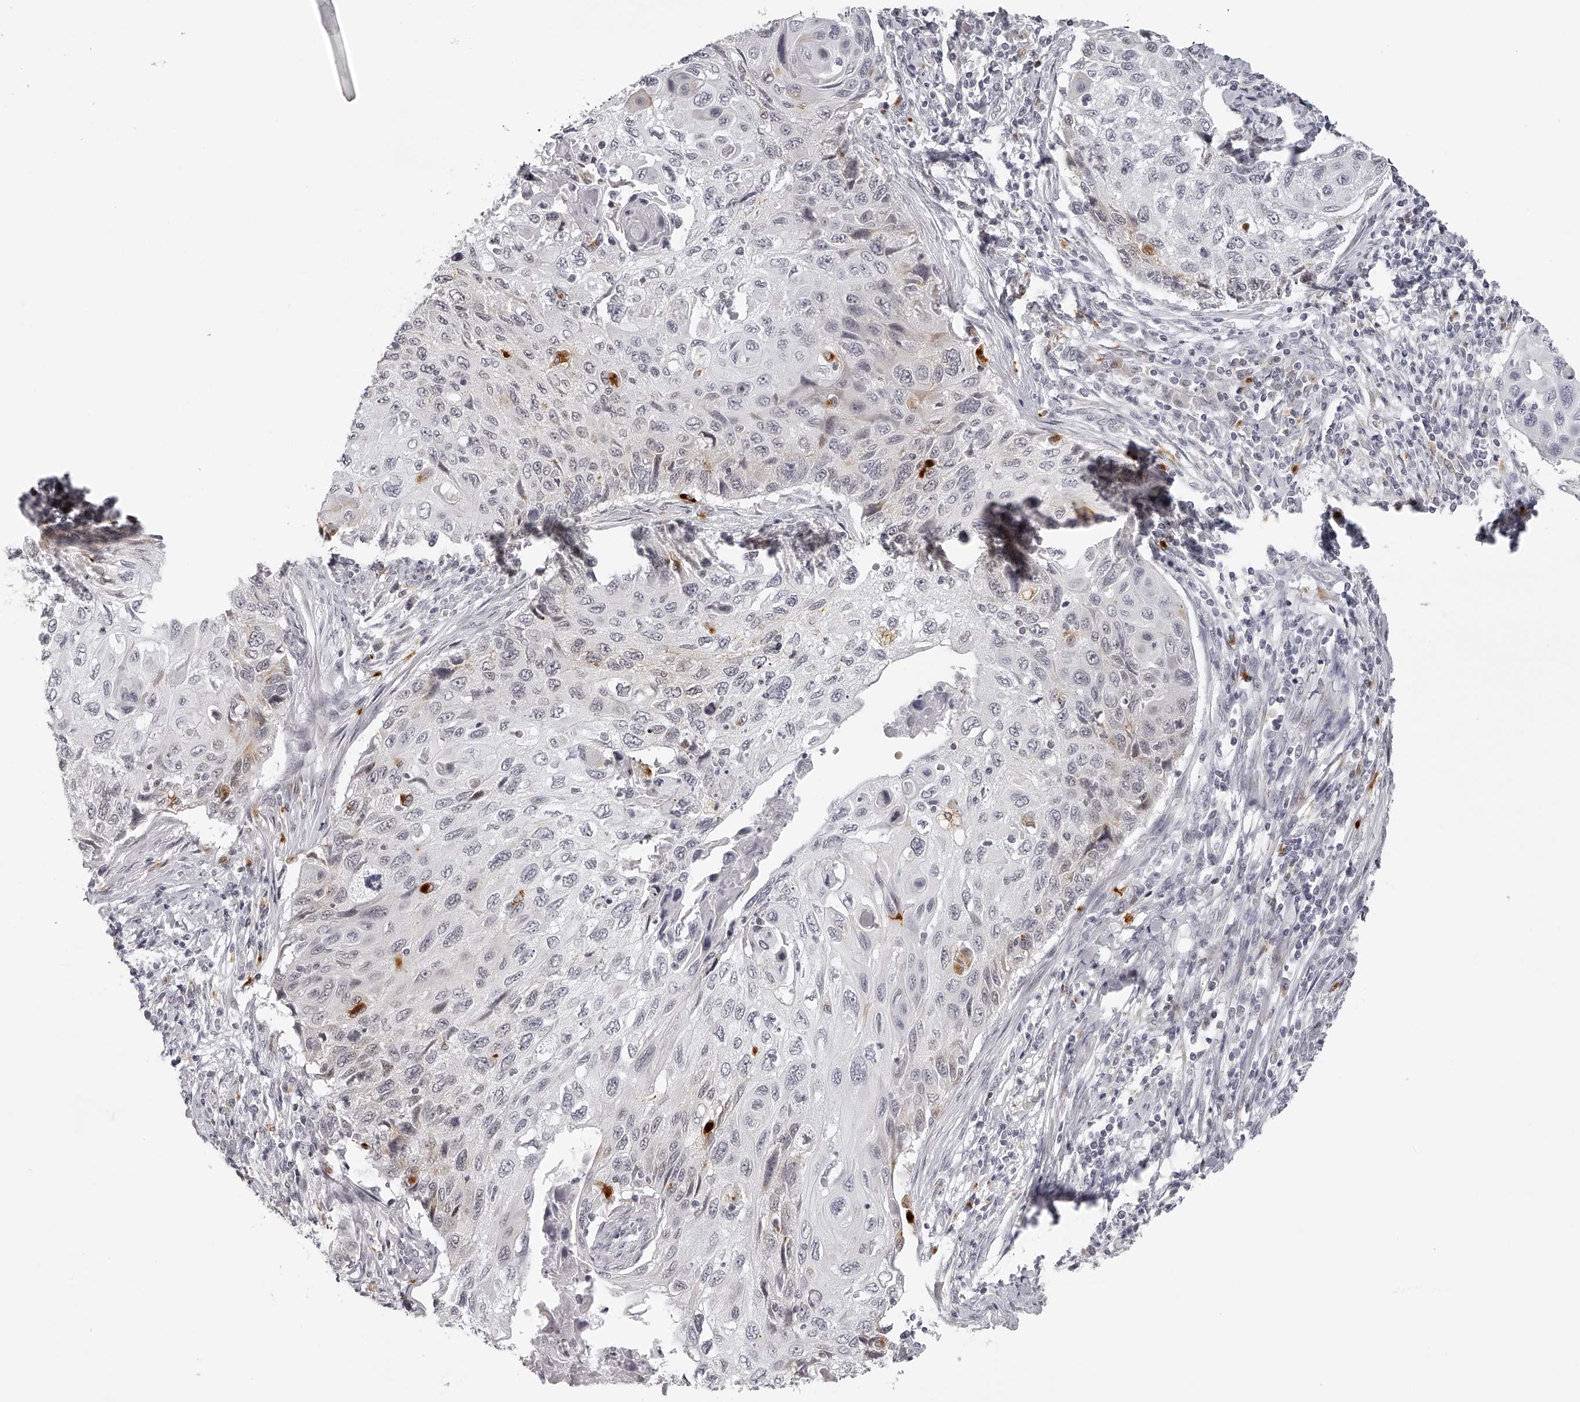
{"staining": {"intensity": "weak", "quantity": "<25%", "location": "cytoplasmic/membranous"}, "tissue": "cervical cancer", "cell_type": "Tumor cells", "image_type": "cancer", "snomed": [{"axis": "morphology", "description": "Squamous cell carcinoma, NOS"}, {"axis": "topography", "description": "Cervix"}], "caption": "Immunohistochemistry (IHC) micrograph of cervical squamous cell carcinoma stained for a protein (brown), which exhibits no expression in tumor cells. Nuclei are stained in blue.", "gene": "RNF220", "patient": {"sex": "female", "age": 70}}